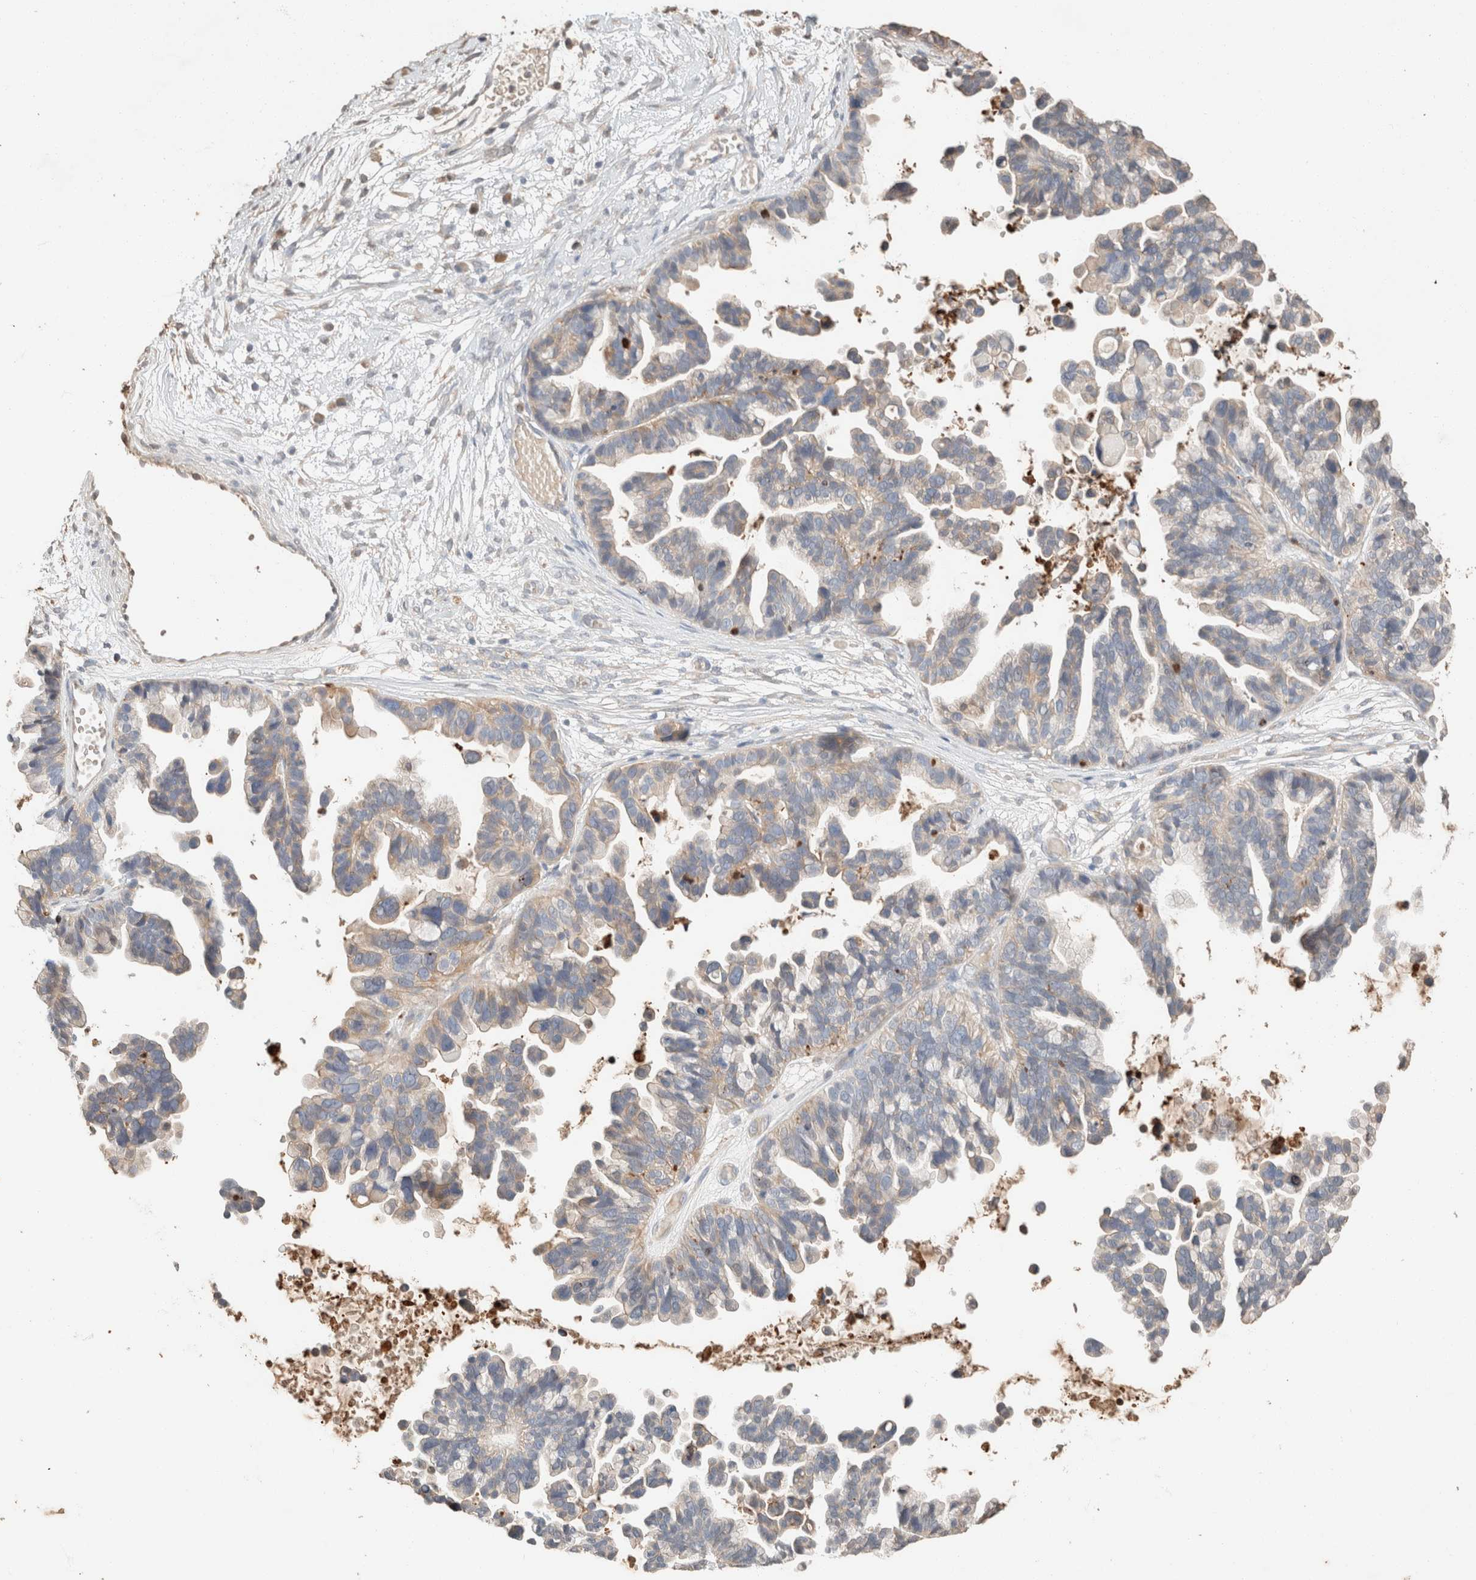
{"staining": {"intensity": "moderate", "quantity": ">75%", "location": "cytoplasmic/membranous"}, "tissue": "ovarian cancer", "cell_type": "Tumor cells", "image_type": "cancer", "snomed": [{"axis": "morphology", "description": "Cystadenocarcinoma, serous, NOS"}, {"axis": "topography", "description": "Ovary"}], "caption": "Immunohistochemistry (IHC) micrograph of neoplastic tissue: human ovarian cancer (serous cystadenocarcinoma) stained using immunohistochemistry reveals medium levels of moderate protein expression localized specifically in the cytoplasmic/membranous of tumor cells, appearing as a cytoplasmic/membranous brown color.", "gene": "TUBD1", "patient": {"sex": "female", "age": 56}}